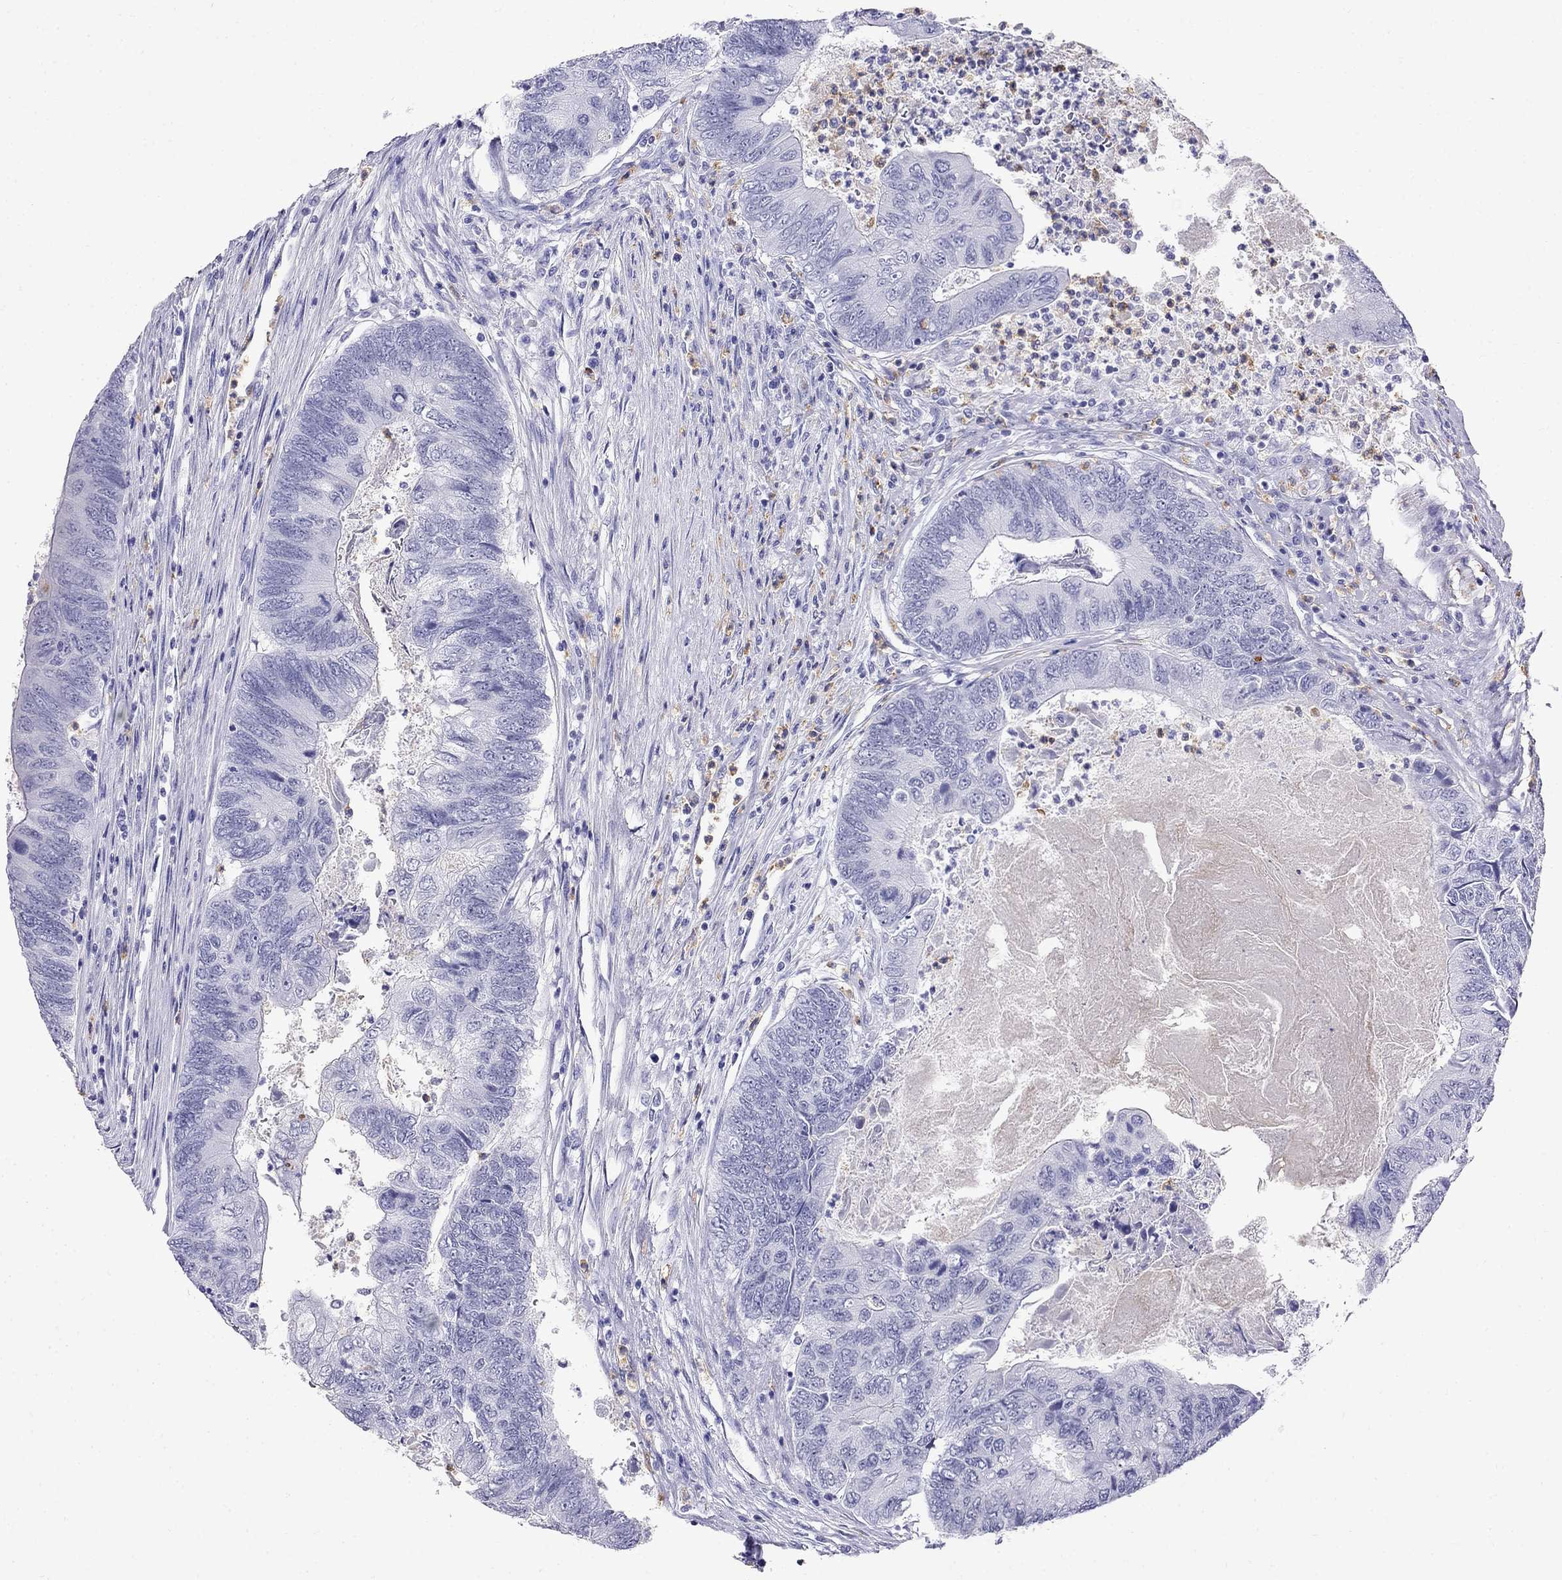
{"staining": {"intensity": "negative", "quantity": "none", "location": "none"}, "tissue": "colorectal cancer", "cell_type": "Tumor cells", "image_type": "cancer", "snomed": [{"axis": "morphology", "description": "Adenocarcinoma, NOS"}, {"axis": "topography", "description": "Colon"}], "caption": "An image of human colorectal cancer (adenocarcinoma) is negative for staining in tumor cells. (Stains: DAB (3,3'-diaminobenzidine) immunohistochemistry (IHC) with hematoxylin counter stain, Microscopy: brightfield microscopy at high magnification).", "gene": "PPP1R36", "patient": {"sex": "female", "age": 67}}